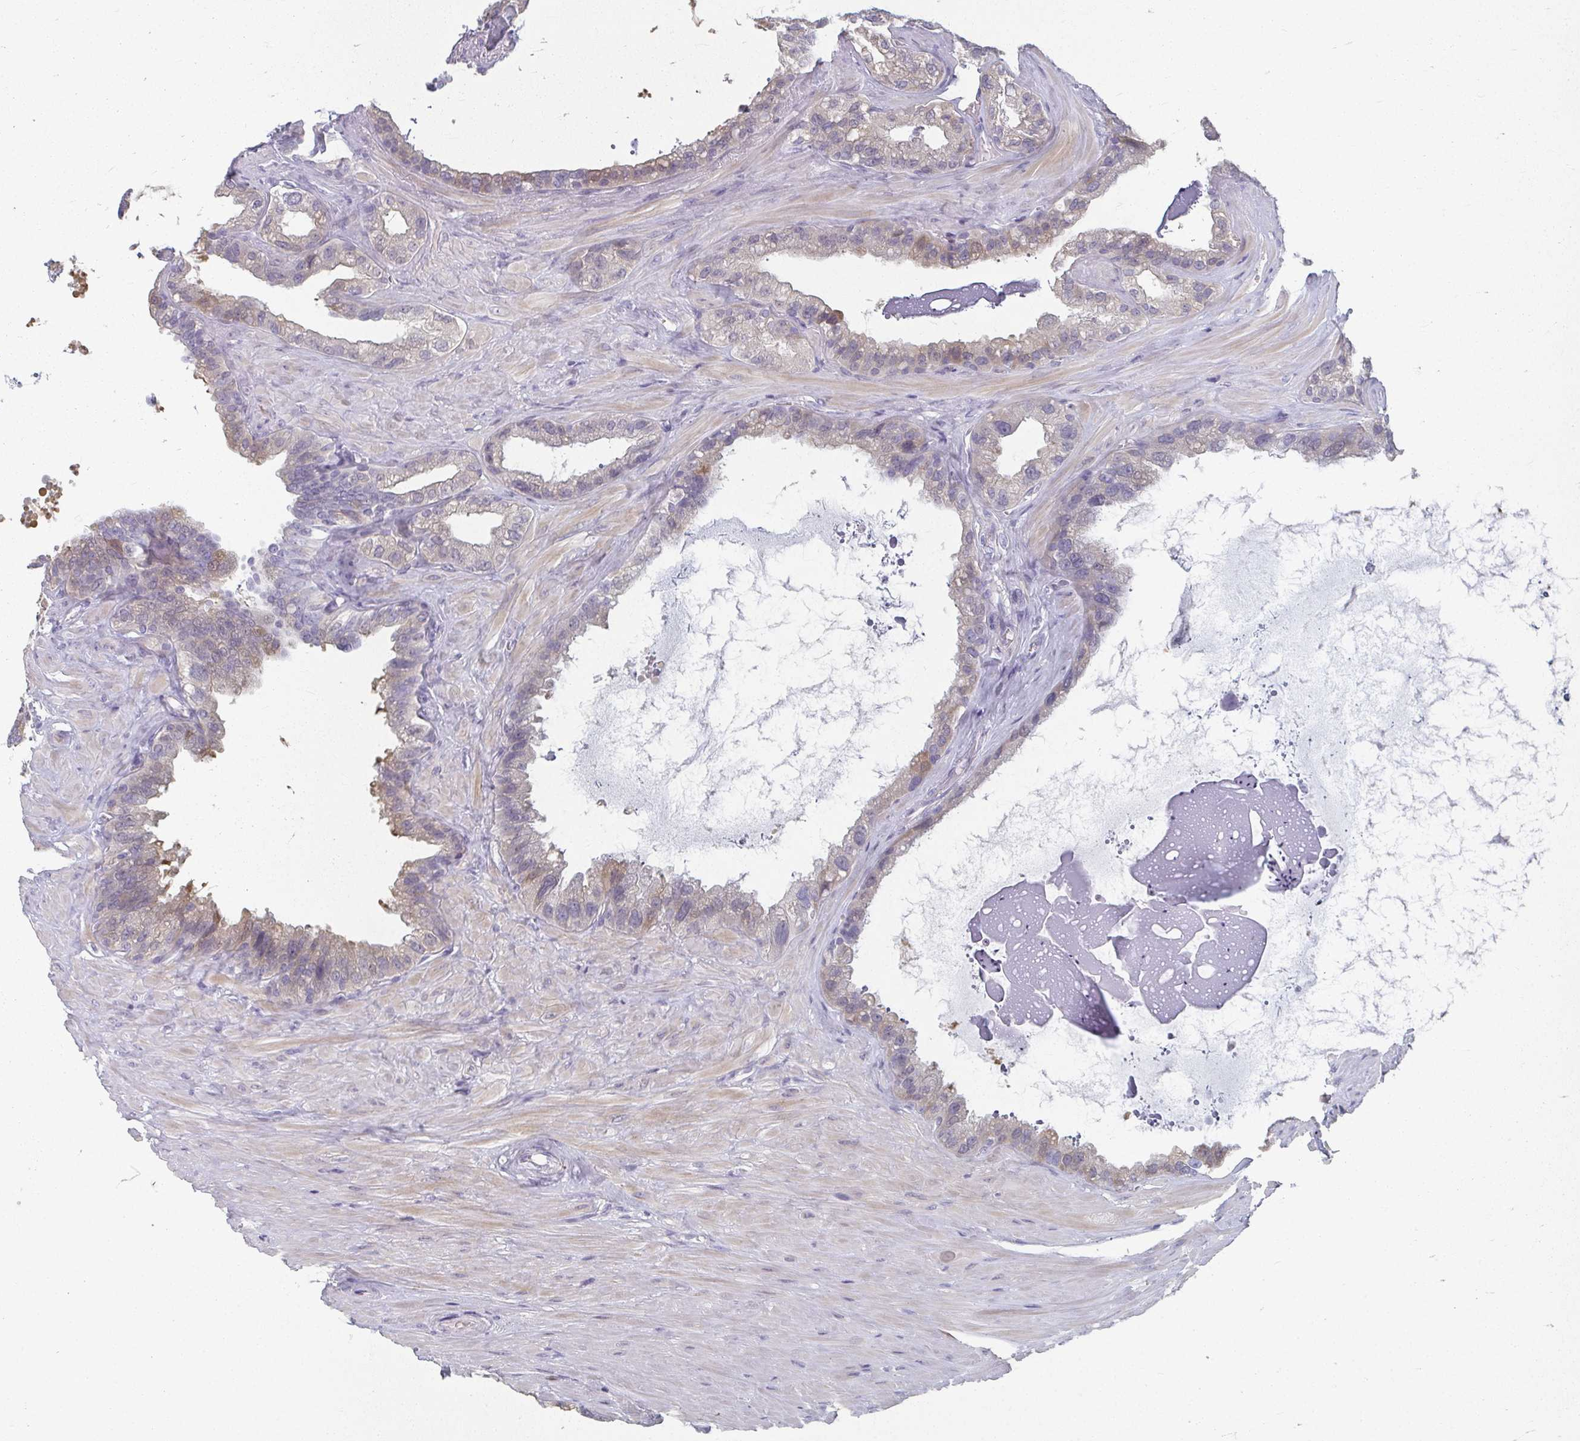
{"staining": {"intensity": "weak", "quantity": "<25%", "location": "cytoplasmic/membranous"}, "tissue": "seminal vesicle", "cell_type": "Glandular cells", "image_type": "normal", "snomed": [{"axis": "morphology", "description": "Normal tissue, NOS"}, {"axis": "topography", "description": "Seminal veicle"}, {"axis": "topography", "description": "Peripheral nerve tissue"}], "caption": "Protein analysis of normal seminal vesicle reveals no significant positivity in glandular cells.", "gene": "CAMKV", "patient": {"sex": "male", "age": 76}}